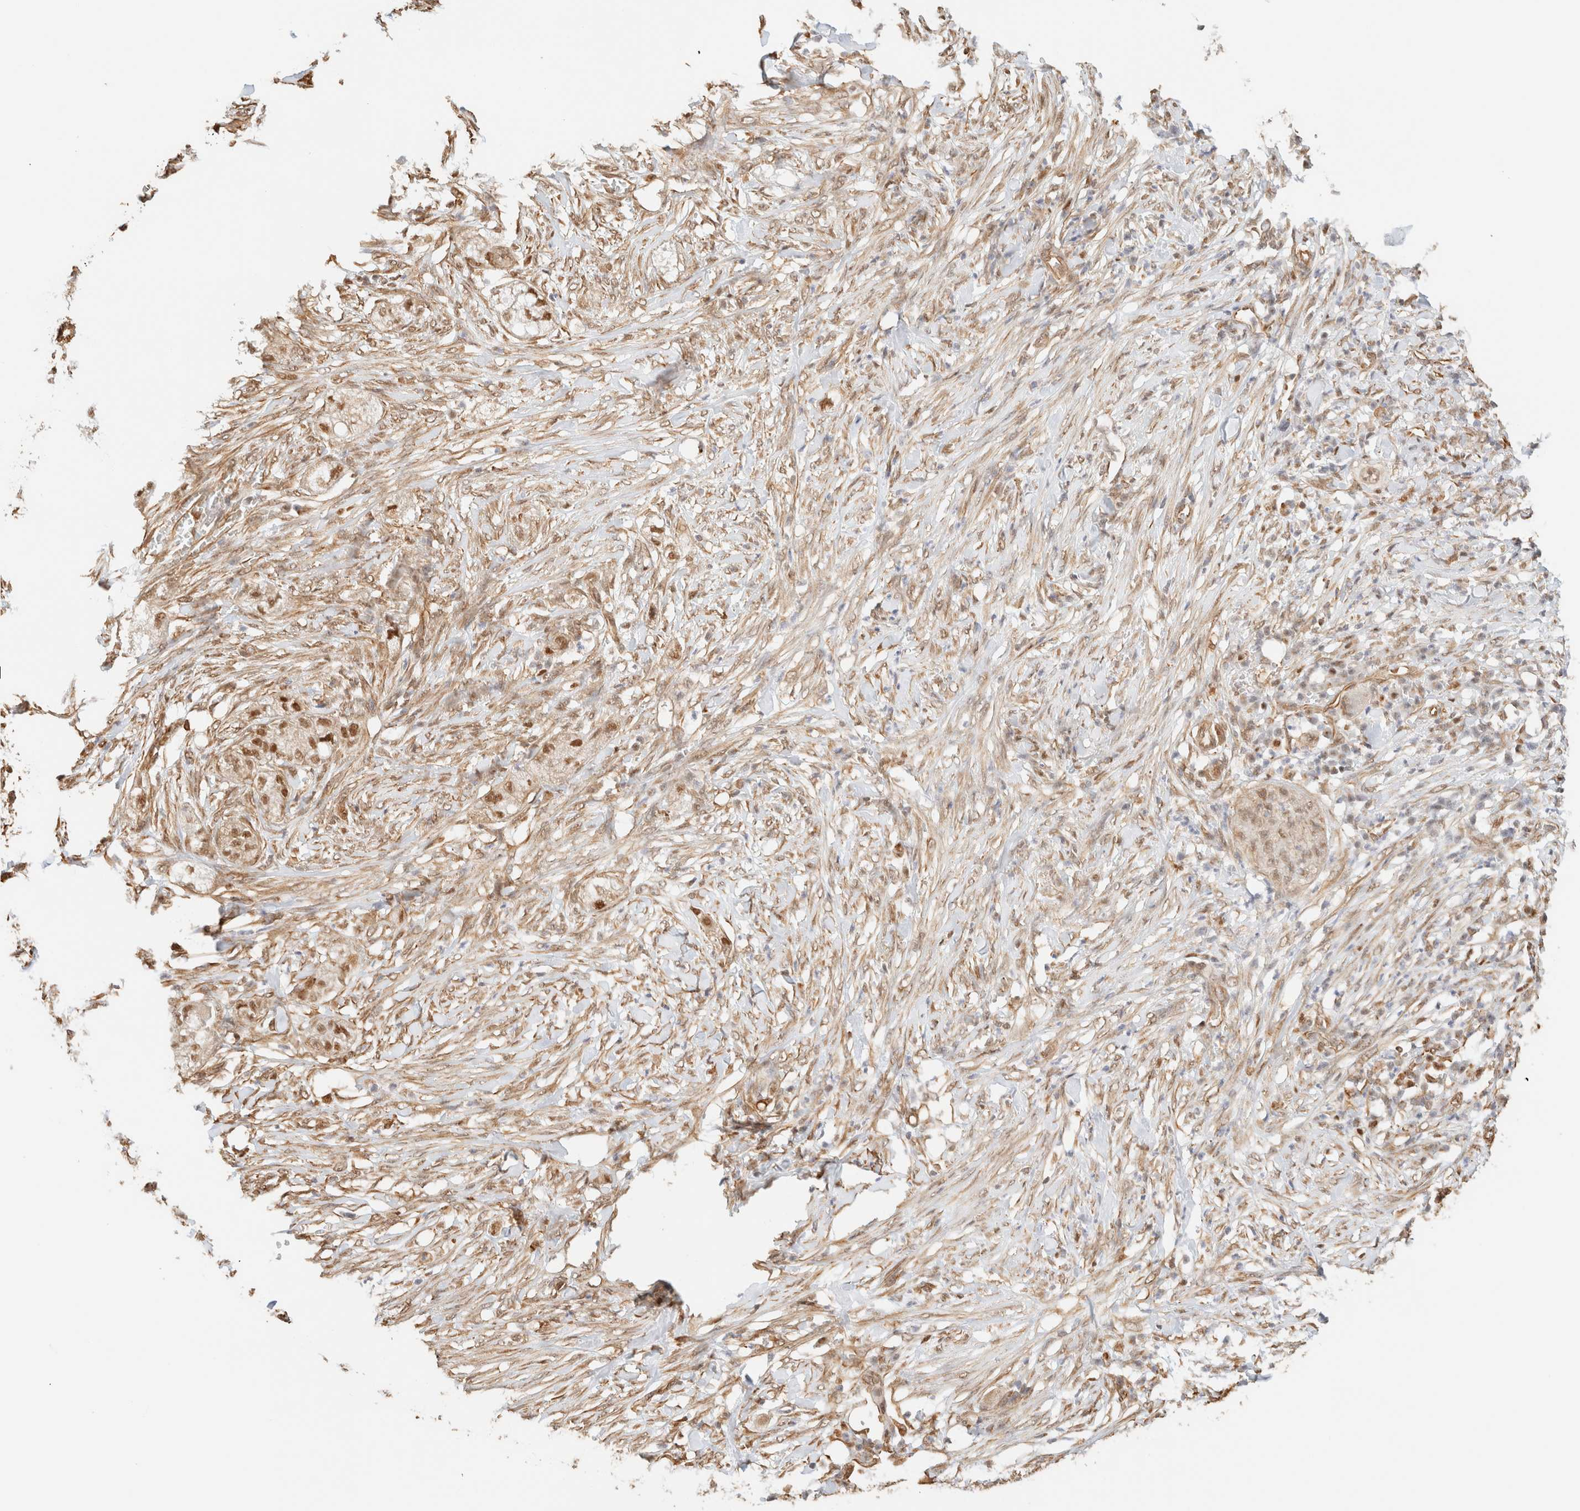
{"staining": {"intensity": "moderate", "quantity": ">75%", "location": "nuclear"}, "tissue": "pancreatic cancer", "cell_type": "Tumor cells", "image_type": "cancer", "snomed": [{"axis": "morphology", "description": "Adenocarcinoma, NOS"}, {"axis": "topography", "description": "Pancreas"}], "caption": "A brown stain labels moderate nuclear staining of a protein in pancreatic cancer (adenocarcinoma) tumor cells.", "gene": "ARID5A", "patient": {"sex": "female", "age": 78}}